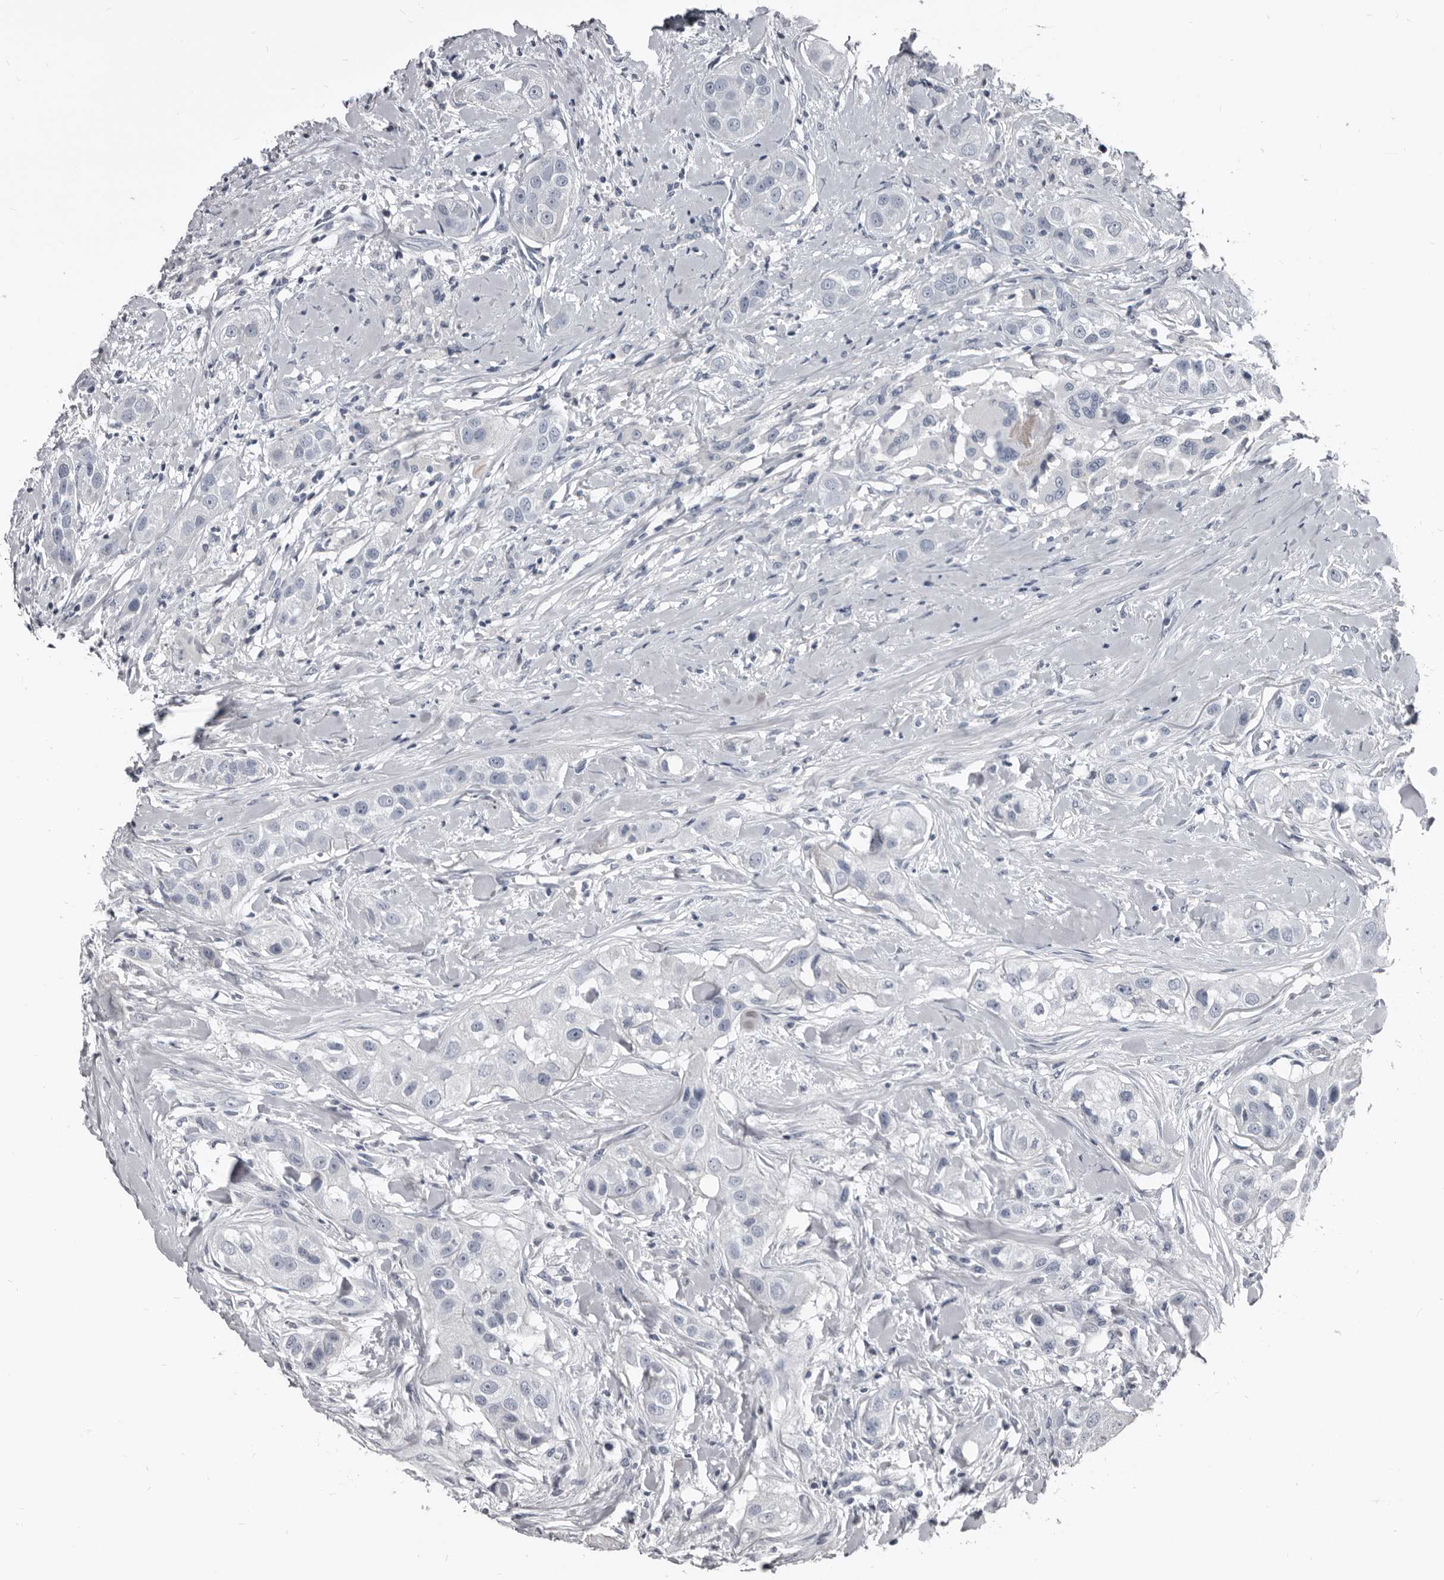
{"staining": {"intensity": "negative", "quantity": "none", "location": "none"}, "tissue": "head and neck cancer", "cell_type": "Tumor cells", "image_type": "cancer", "snomed": [{"axis": "morphology", "description": "Normal tissue, NOS"}, {"axis": "morphology", "description": "Squamous cell carcinoma, NOS"}, {"axis": "topography", "description": "Skeletal muscle"}, {"axis": "topography", "description": "Head-Neck"}], "caption": "Photomicrograph shows no protein expression in tumor cells of head and neck cancer tissue.", "gene": "GREB1", "patient": {"sex": "male", "age": 51}}